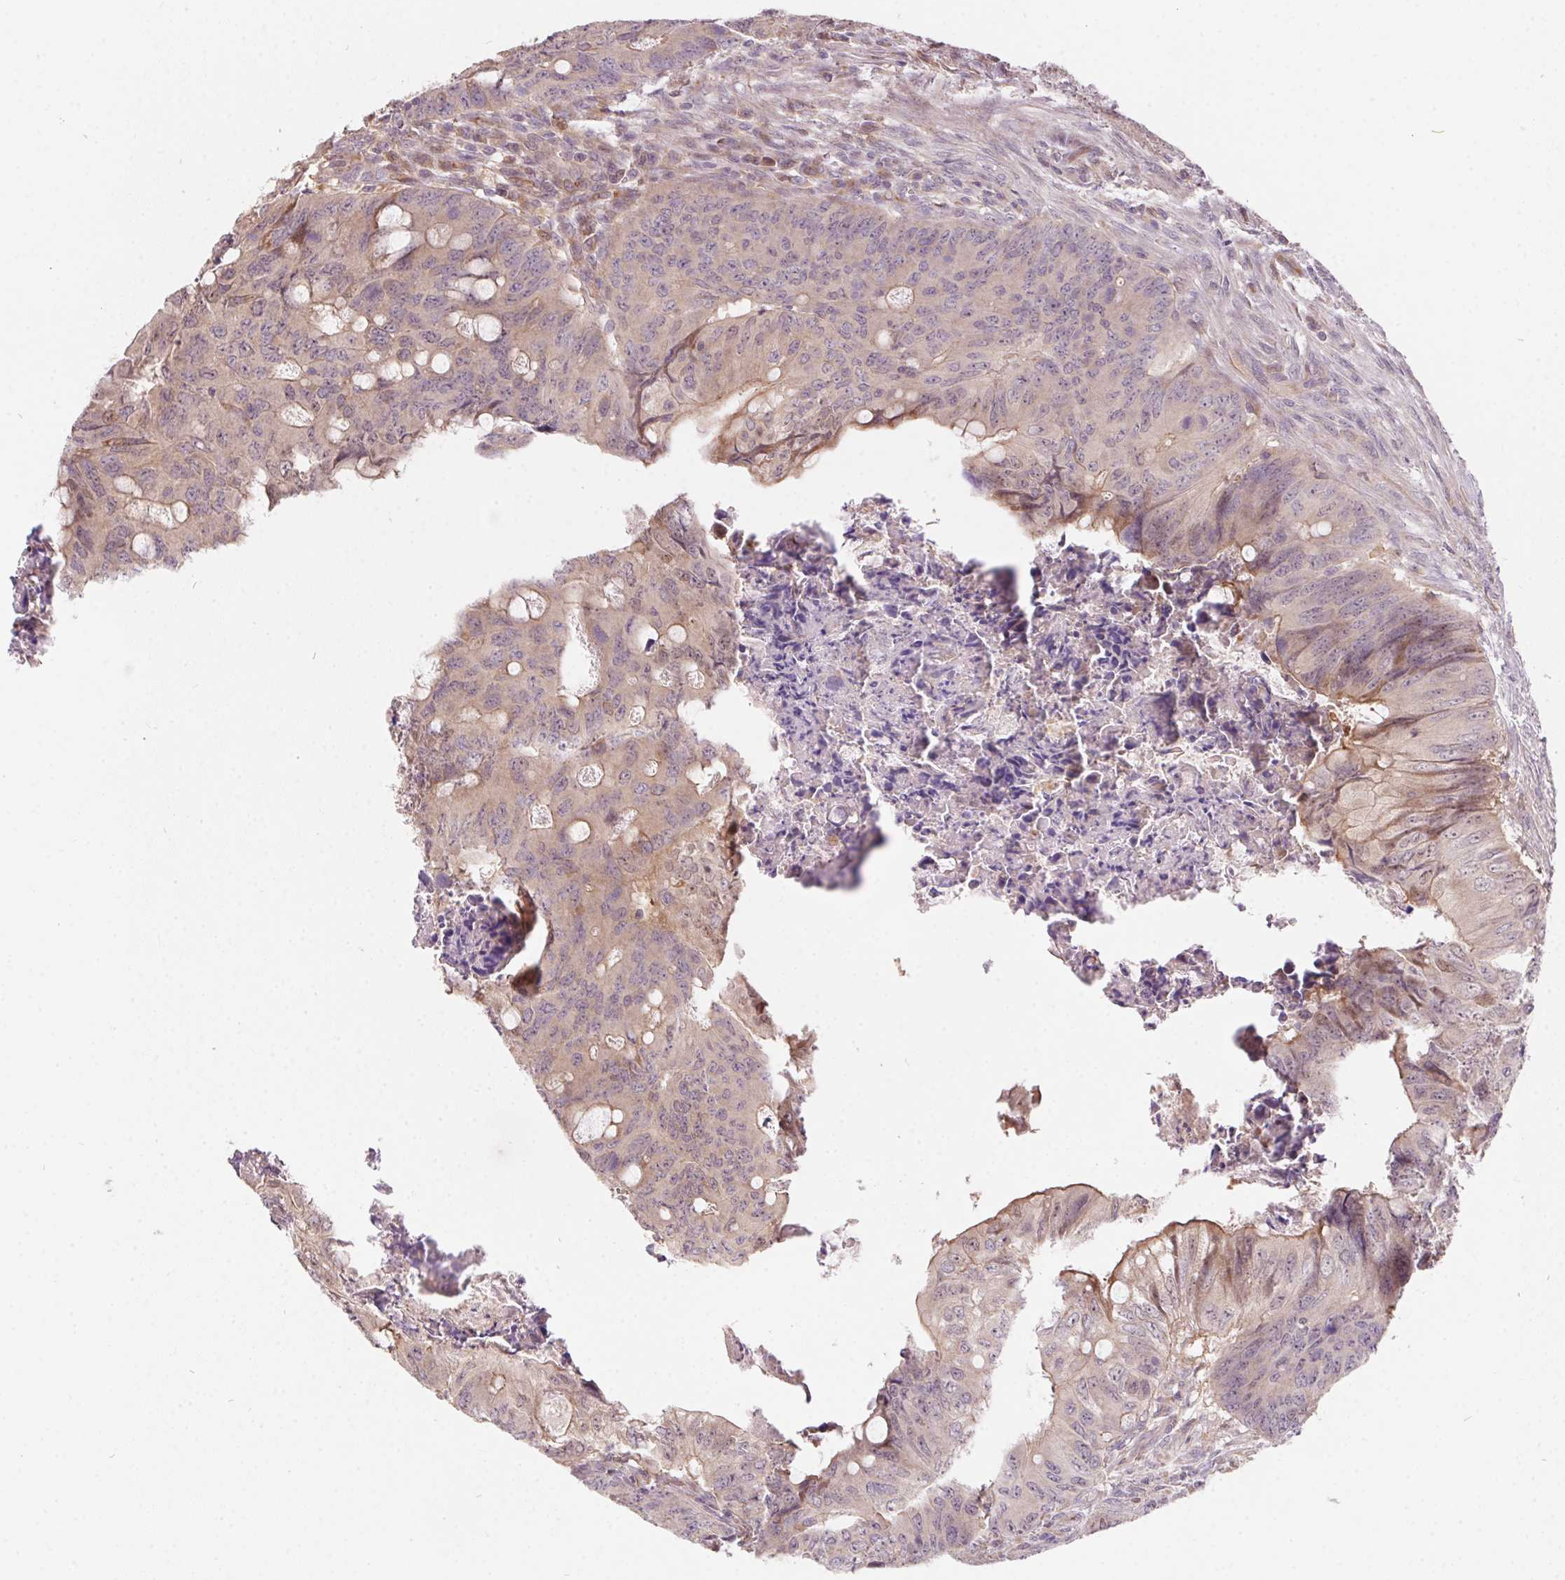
{"staining": {"intensity": "weak", "quantity": "<25%", "location": "cytoplasmic/membranous"}, "tissue": "colorectal cancer", "cell_type": "Tumor cells", "image_type": "cancer", "snomed": [{"axis": "morphology", "description": "Adenocarcinoma, NOS"}, {"axis": "topography", "description": "Colon"}], "caption": "DAB immunohistochemical staining of human adenocarcinoma (colorectal) exhibits no significant expression in tumor cells.", "gene": "NUDT16", "patient": {"sex": "female", "age": 74}}